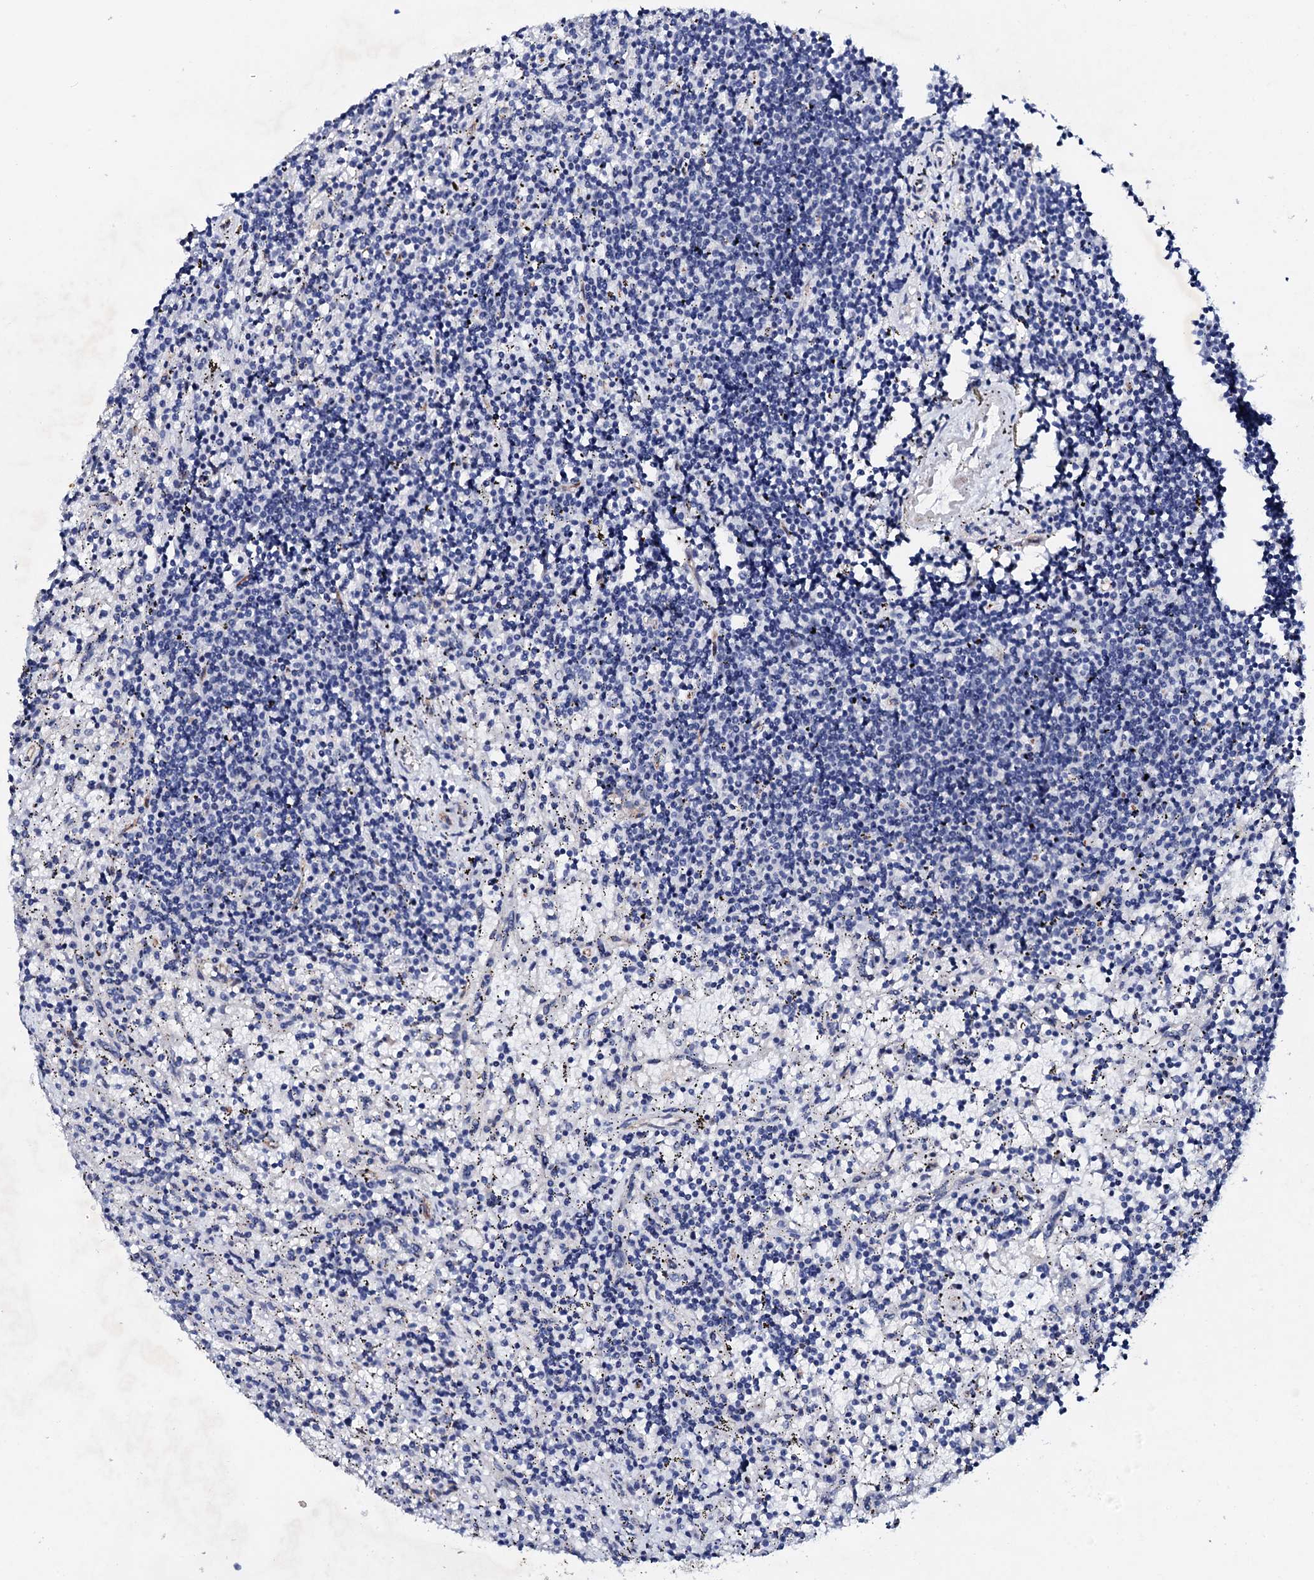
{"staining": {"intensity": "negative", "quantity": "none", "location": "none"}, "tissue": "lymphoma", "cell_type": "Tumor cells", "image_type": "cancer", "snomed": [{"axis": "morphology", "description": "Malignant lymphoma, non-Hodgkin's type, Low grade"}, {"axis": "topography", "description": "Spleen"}], "caption": "Micrograph shows no protein expression in tumor cells of lymphoma tissue.", "gene": "TRDN", "patient": {"sex": "male", "age": 76}}